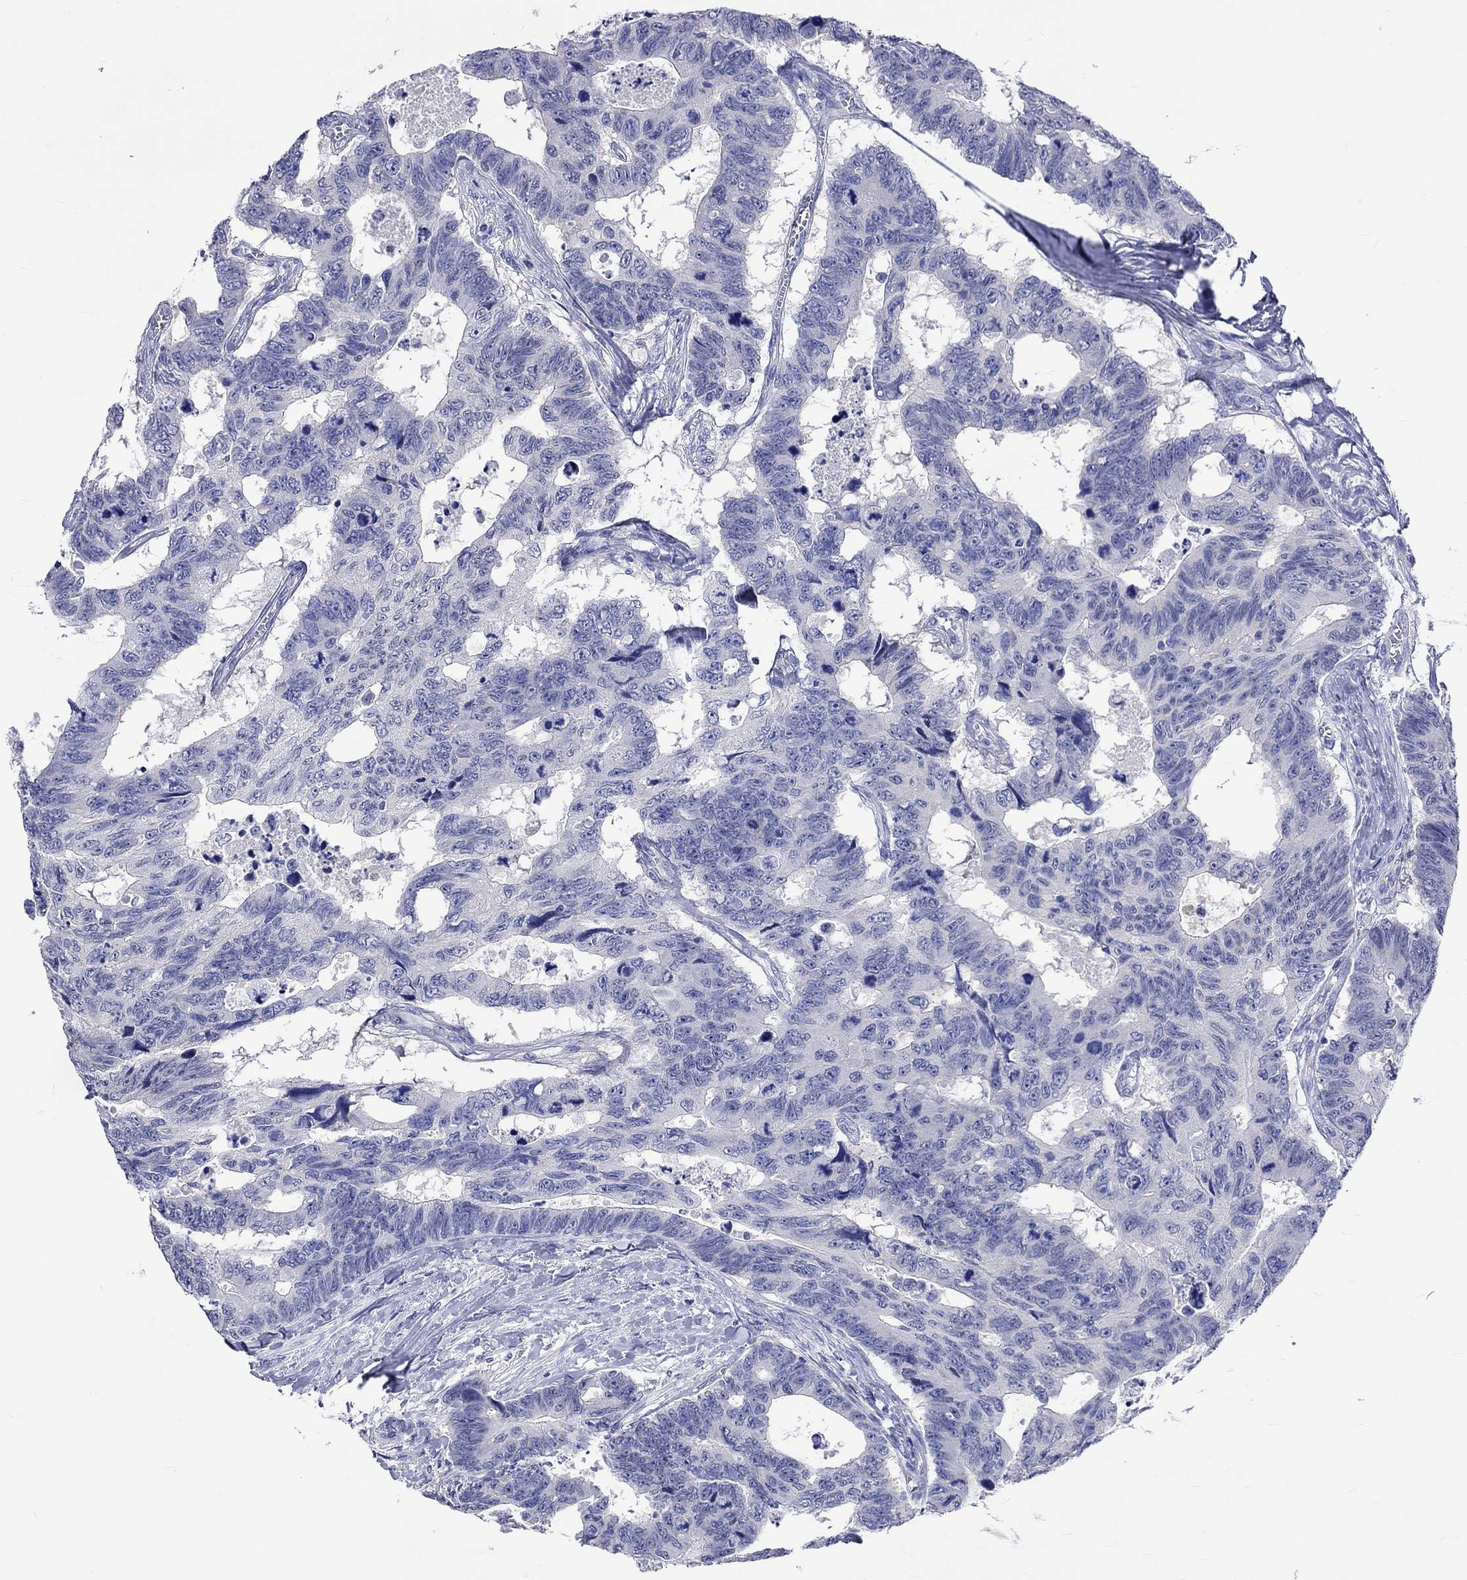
{"staining": {"intensity": "negative", "quantity": "none", "location": "none"}, "tissue": "colorectal cancer", "cell_type": "Tumor cells", "image_type": "cancer", "snomed": [{"axis": "morphology", "description": "Adenocarcinoma, NOS"}, {"axis": "topography", "description": "Colon"}], "caption": "An immunohistochemistry (IHC) photomicrograph of colorectal cancer is shown. There is no staining in tumor cells of colorectal cancer.", "gene": "LRFN4", "patient": {"sex": "female", "age": 77}}